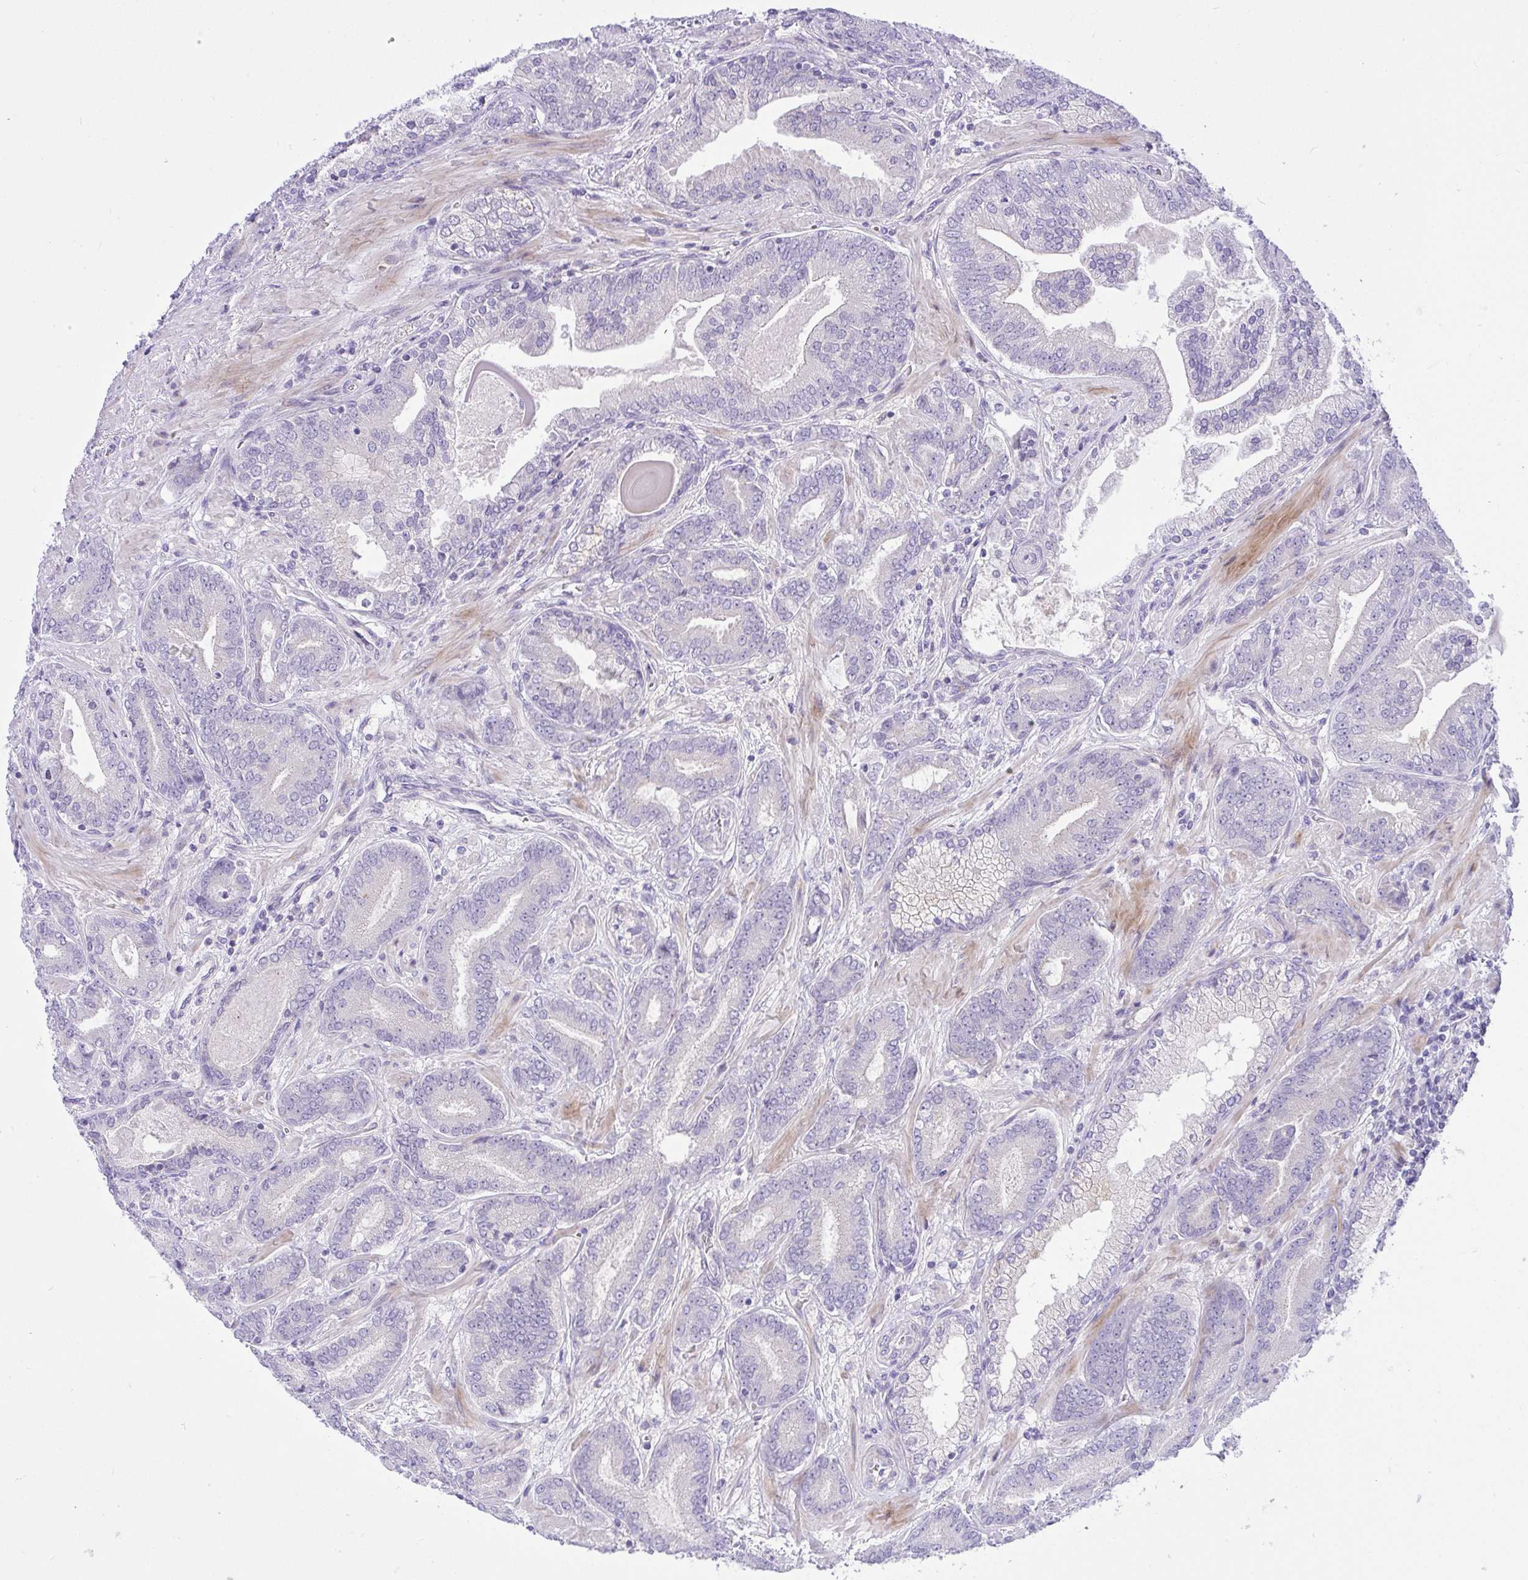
{"staining": {"intensity": "negative", "quantity": "none", "location": "none"}, "tissue": "prostate cancer", "cell_type": "Tumor cells", "image_type": "cancer", "snomed": [{"axis": "morphology", "description": "Adenocarcinoma, High grade"}, {"axis": "topography", "description": "Prostate"}], "caption": "A micrograph of human prostate high-grade adenocarcinoma is negative for staining in tumor cells. The staining is performed using DAB brown chromogen with nuclei counter-stained in using hematoxylin.", "gene": "ZNF101", "patient": {"sex": "male", "age": 62}}